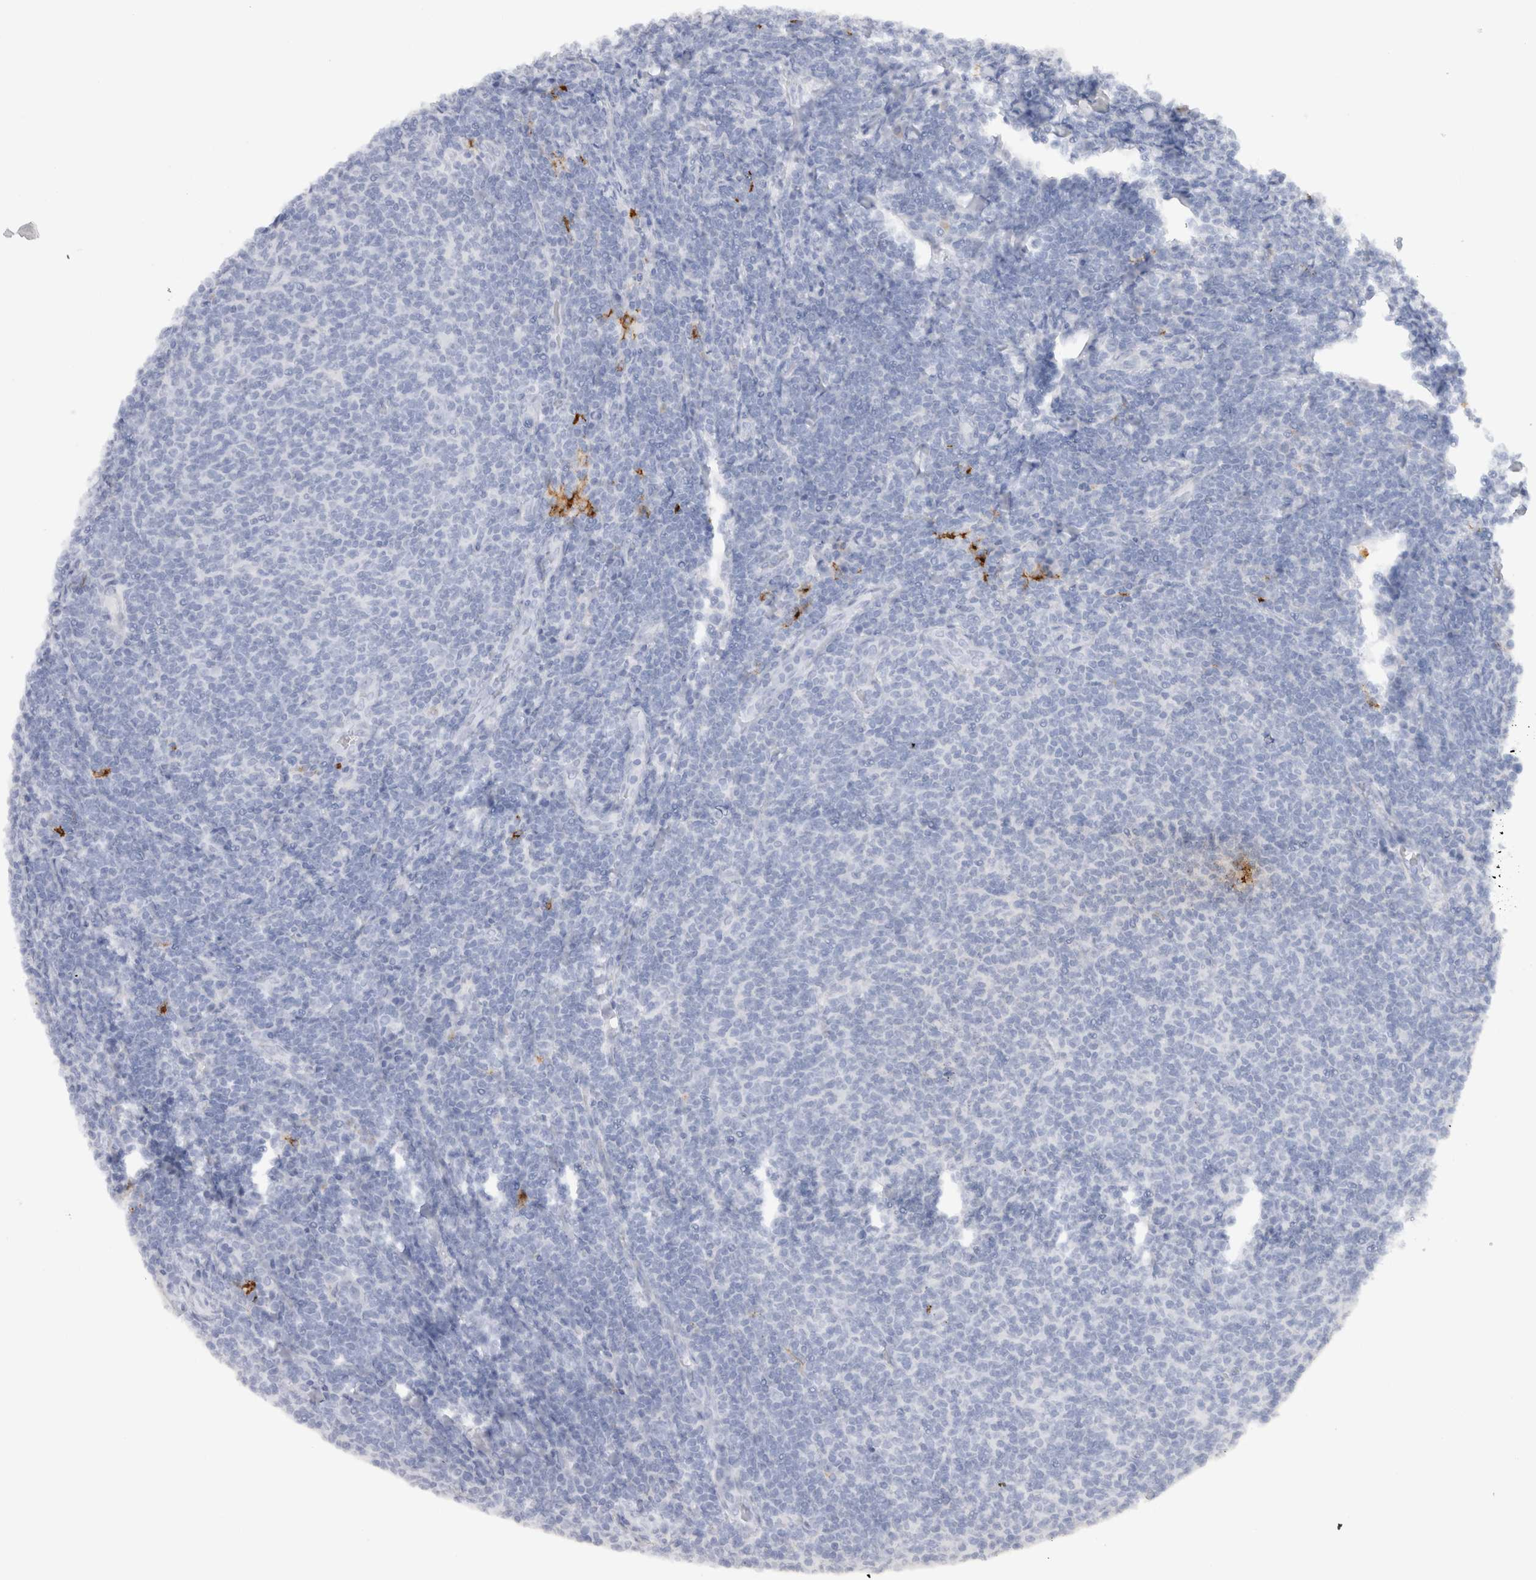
{"staining": {"intensity": "negative", "quantity": "none", "location": "none"}, "tissue": "lymphoma", "cell_type": "Tumor cells", "image_type": "cancer", "snomed": [{"axis": "morphology", "description": "Malignant lymphoma, non-Hodgkin's type, Low grade"}, {"axis": "topography", "description": "Lymph node"}], "caption": "Tumor cells show no significant staining in lymphoma.", "gene": "LAMP3", "patient": {"sex": "male", "age": 66}}